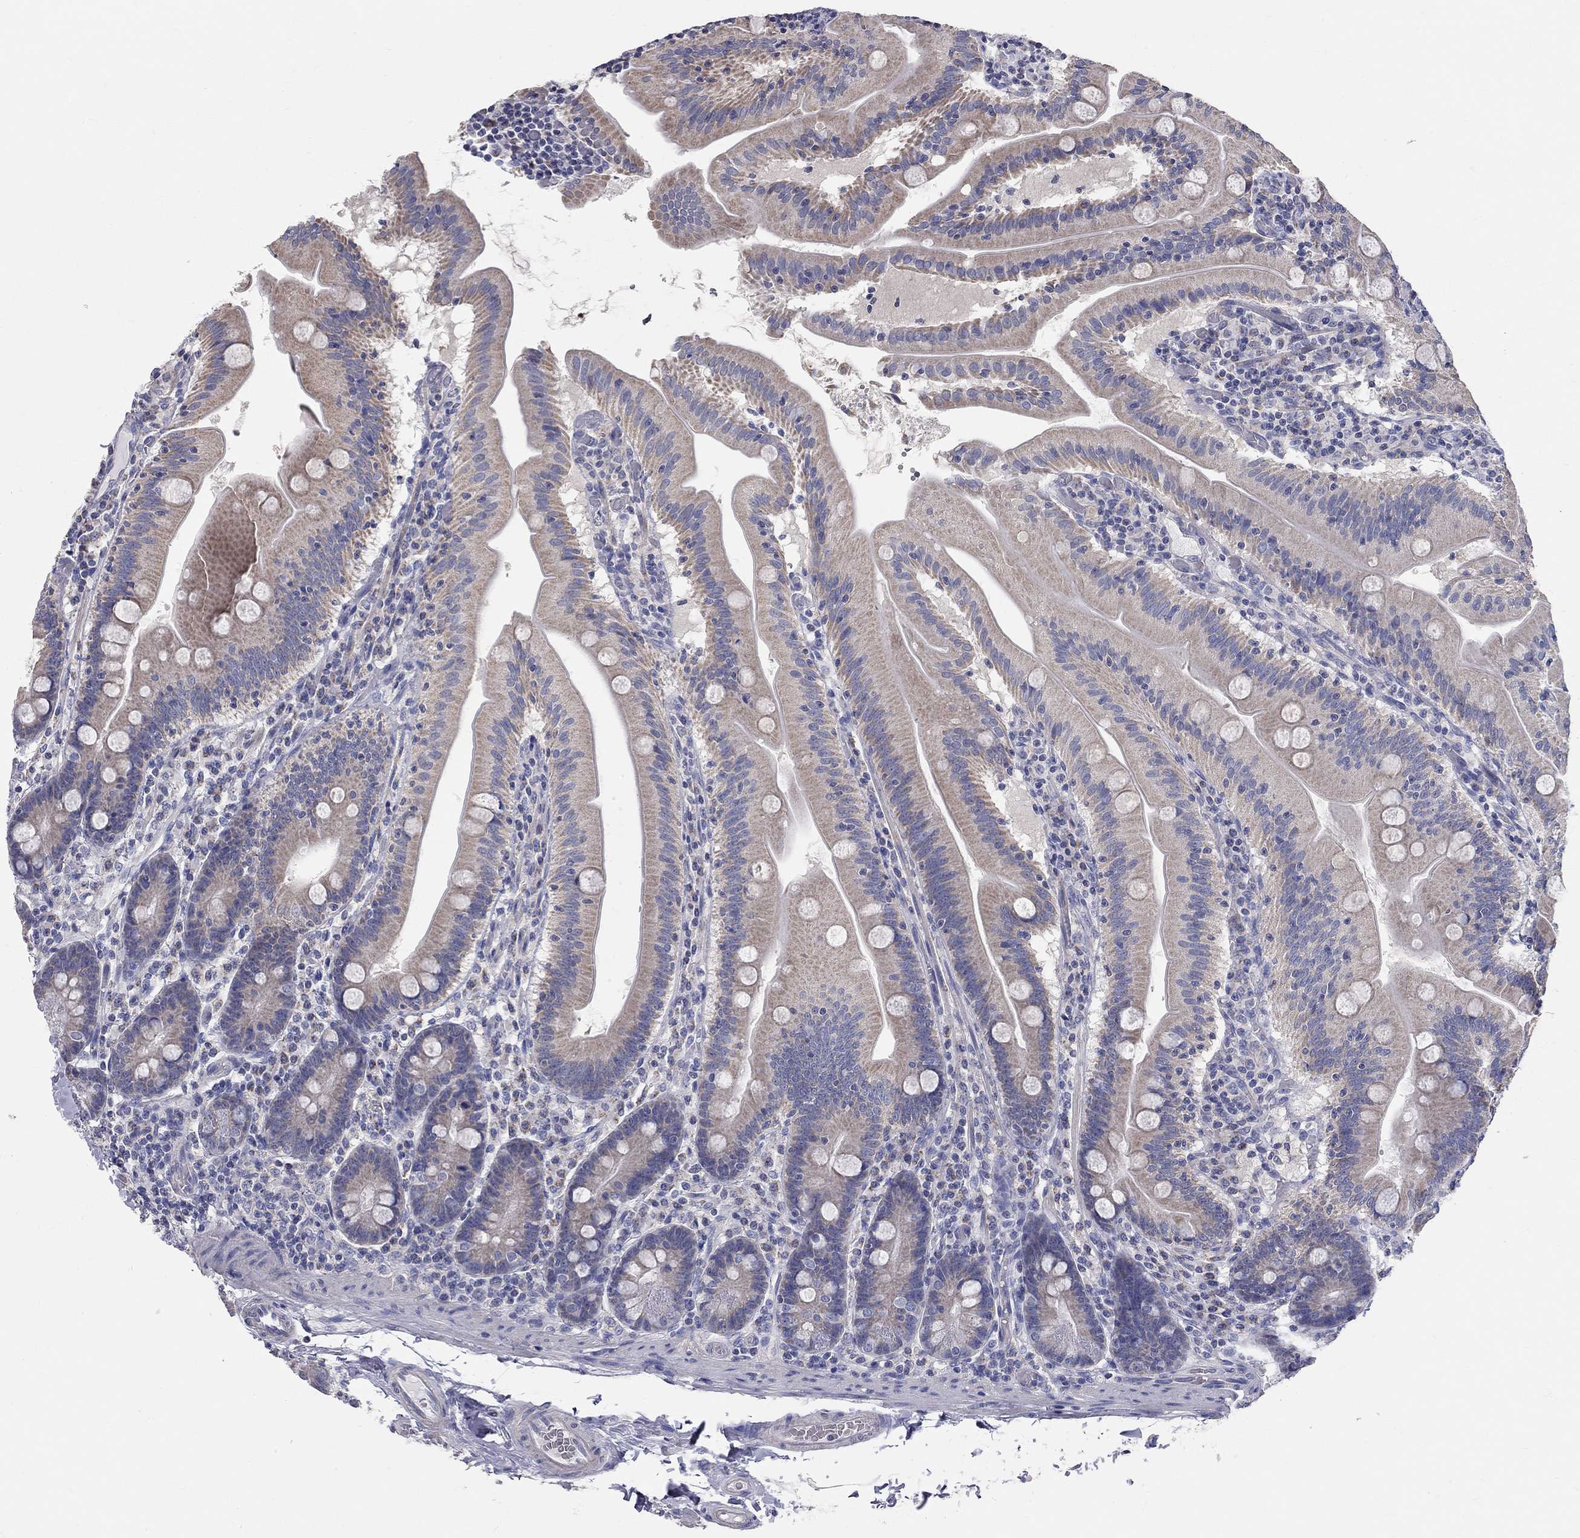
{"staining": {"intensity": "moderate", "quantity": "25%-75%", "location": "cytoplasmic/membranous"}, "tissue": "small intestine", "cell_type": "Glandular cells", "image_type": "normal", "snomed": [{"axis": "morphology", "description": "Normal tissue, NOS"}, {"axis": "topography", "description": "Small intestine"}], "caption": "Moderate cytoplasmic/membranous protein positivity is appreciated in approximately 25%-75% of glandular cells in small intestine. The protein is shown in brown color, while the nuclei are stained blue.", "gene": "CFAP161", "patient": {"sex": "male", "age": 37}}